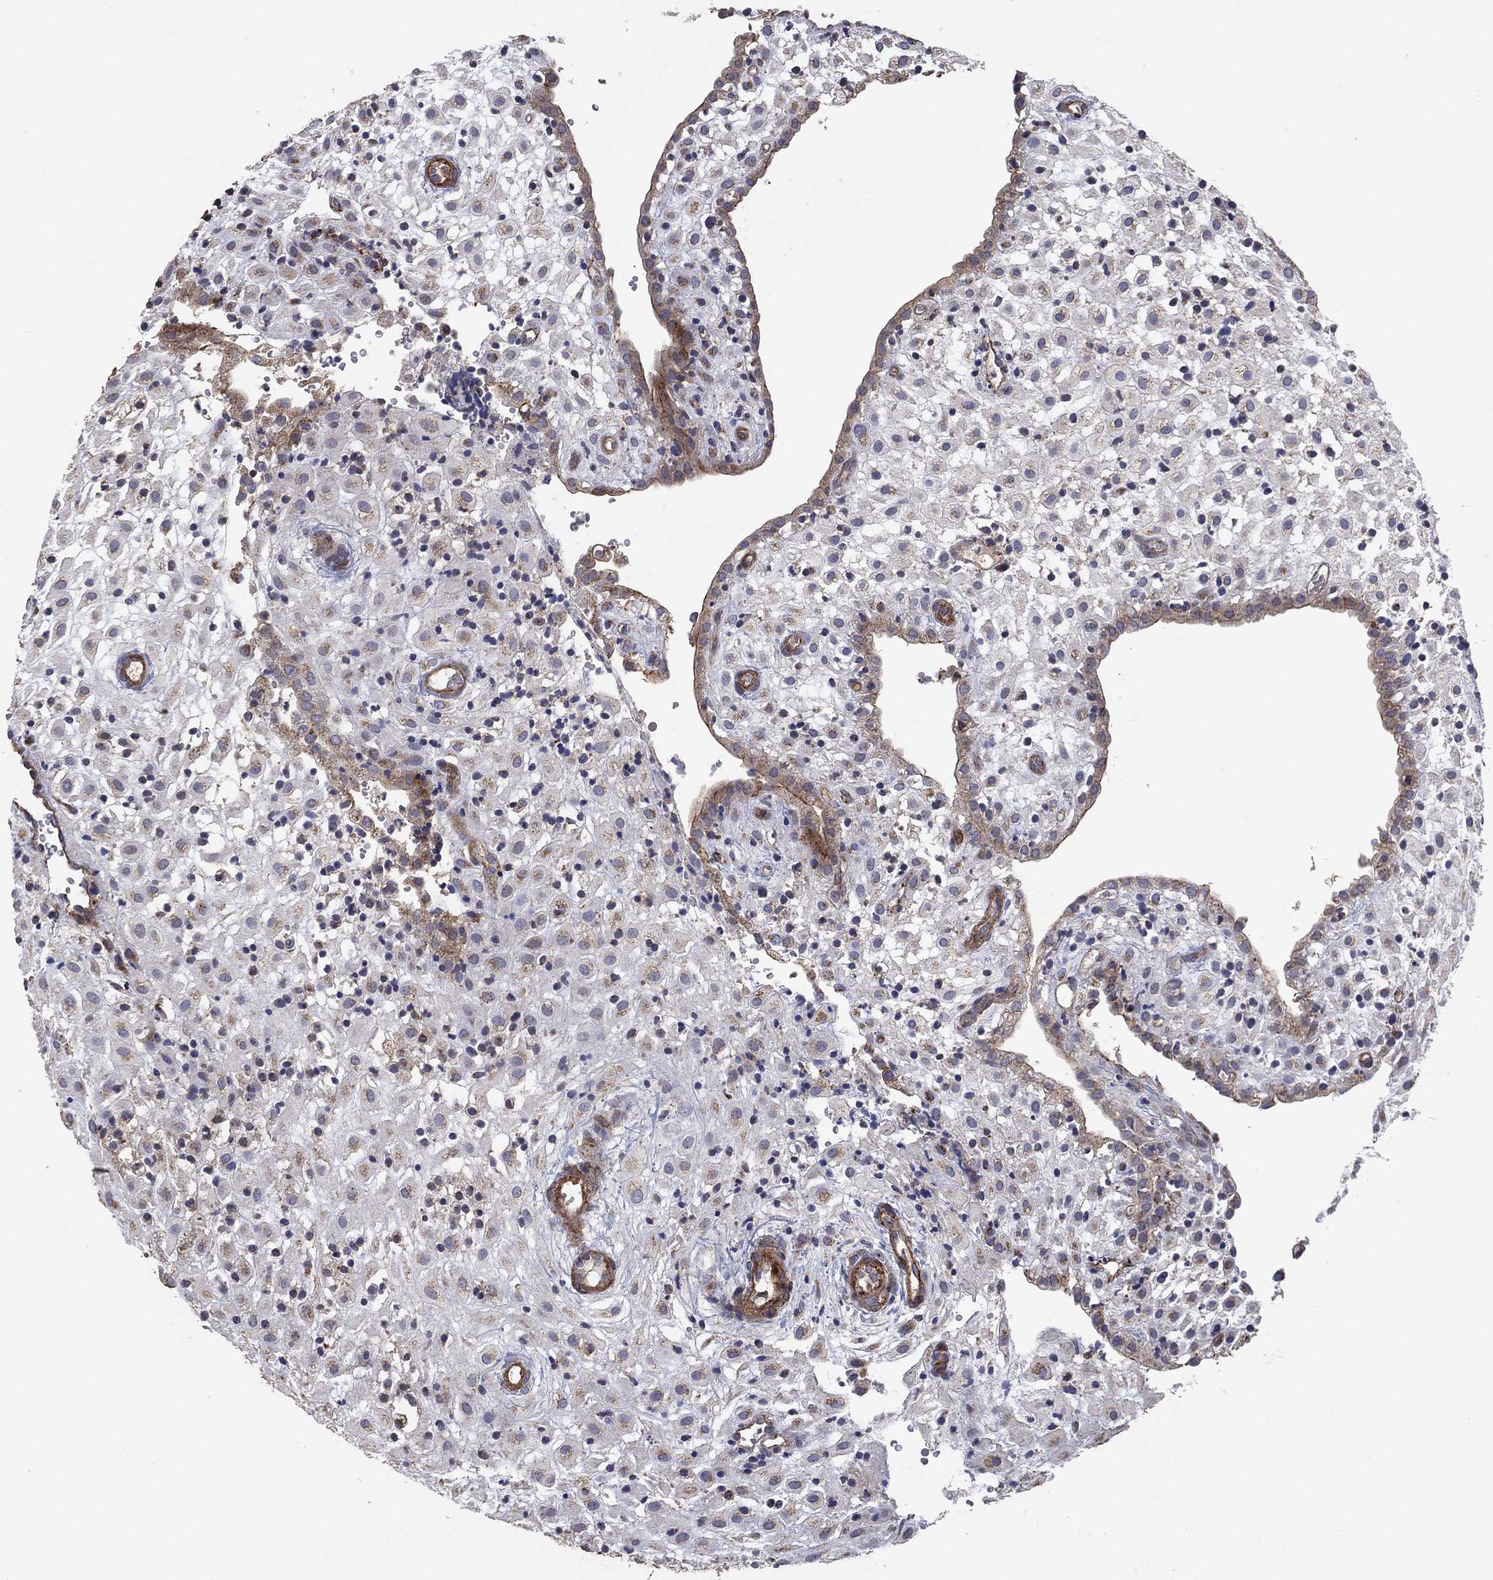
{"staining": {"intensity": "weak", "quantity": "25%-75%", "location": "cytoplasmic/membranous"}, "tissue": "placenta", "cell_type": "Decidual cells", "image_type": "normal", "snomed": [{"axis": "morphology", "description": "Normal tissue, NOS"}, {"axis": "topography", "description": "Placenta"}], "caption": "A high-resolution image shows IHC staining of normal placenta, which shows weak cytoplasmic/membranous expression in about 25%-75% of decidual cells. The protein is stained brown, and the nuclei are stained in blue (DAB (3,3'-diaminobenzidine) IHC with brightfield microscopy, high magnification).", "gene": "FRG1", "patient": {"sex": "female", "age": 24}}